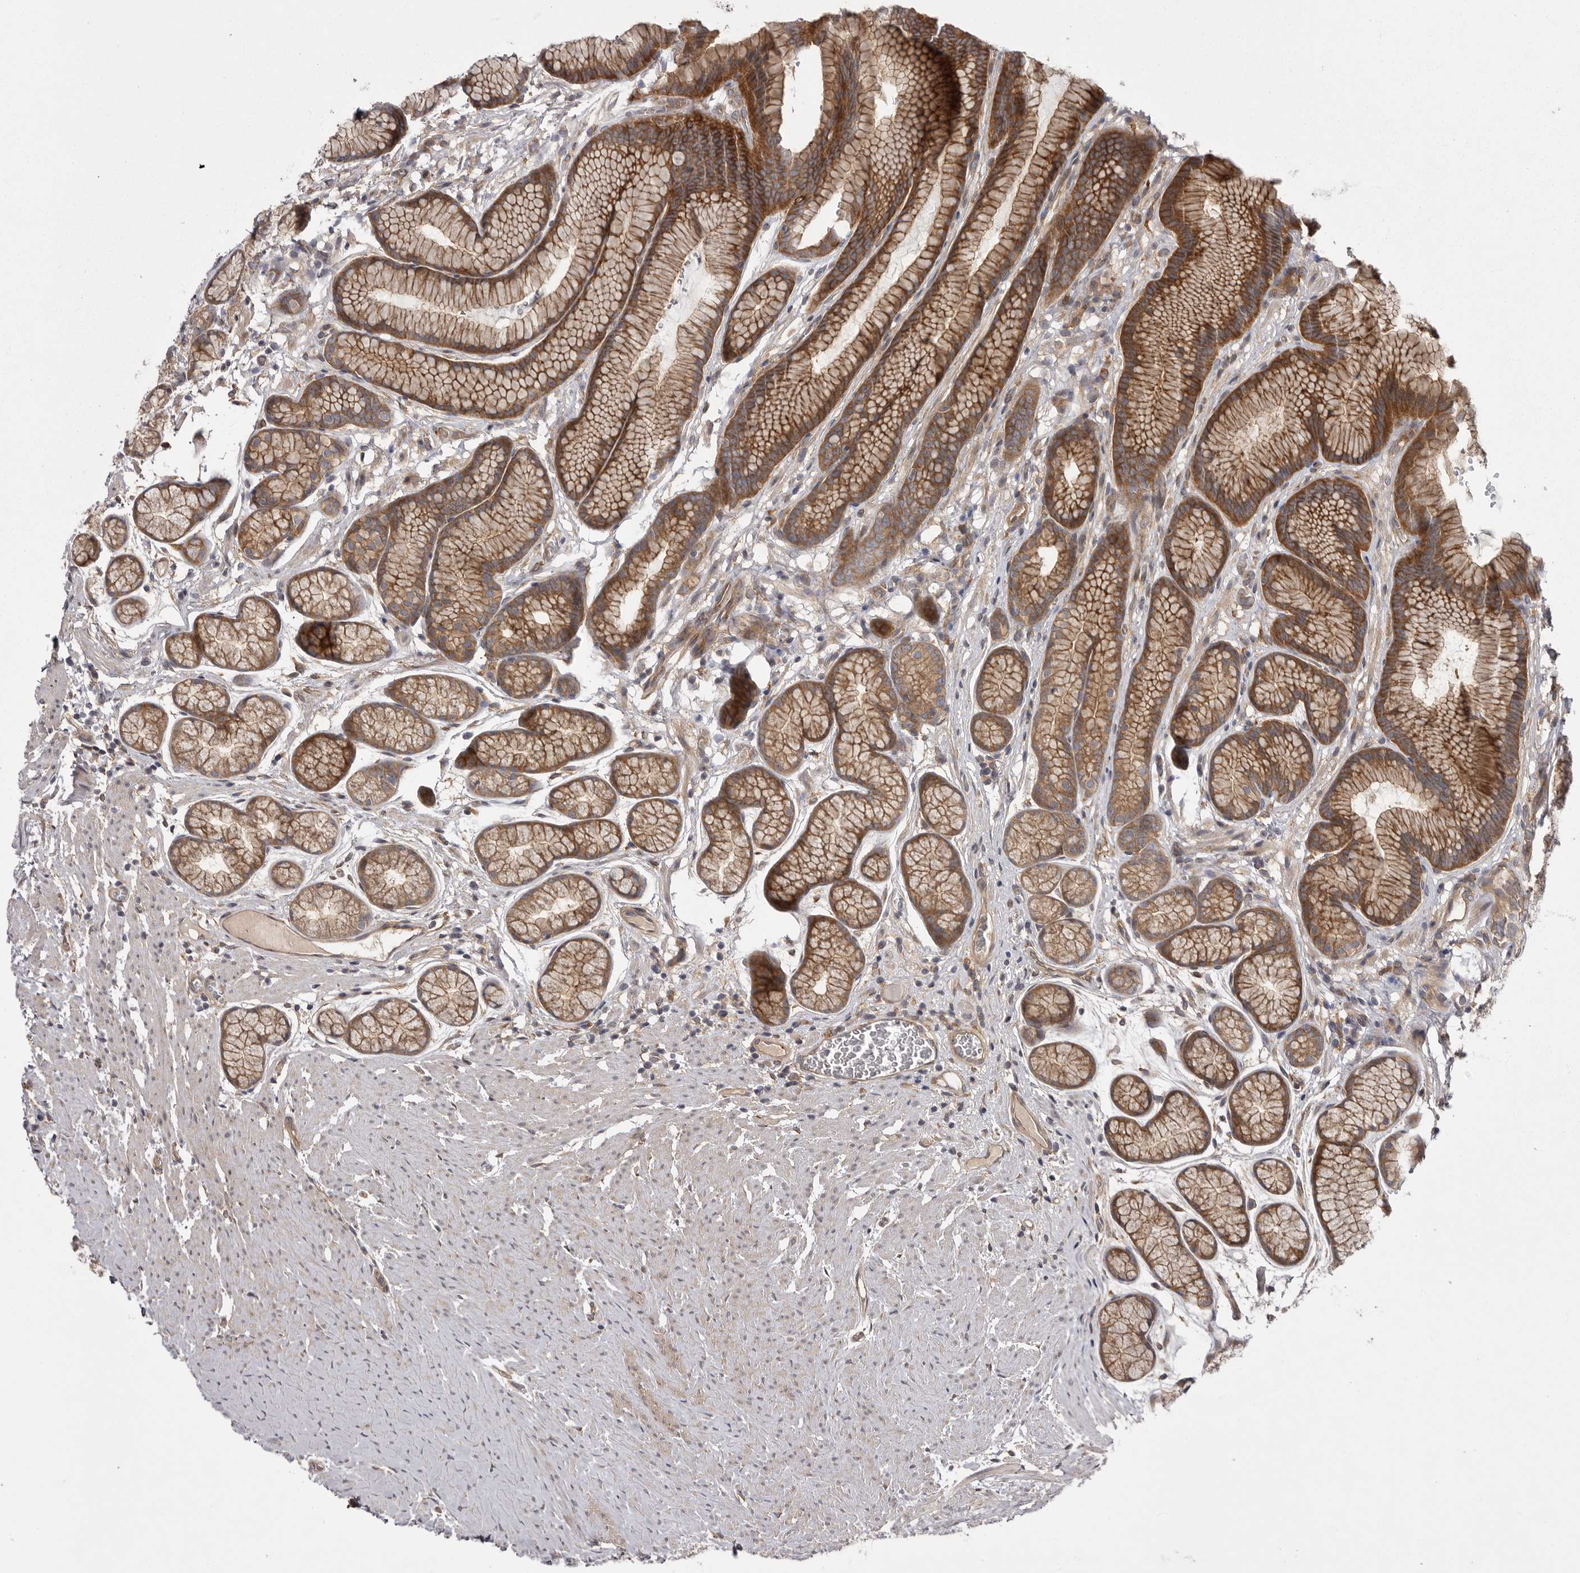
{"staining": {"intensity": "moderate", "quantity": ">75%", "location": "cytoplasmic/membranous"}, "tissue": "stomach", "cell_type": "Glandular cells", "image_type": "normal", "snomed": [{"axis": "morphology", "description": "Normal tissue, NOS"}, {"axis": "topography", "description": "Stomach"}], "caption": "The image demonstrates immunohistochemical staining of unremarkable stomach. There is moderate cytoplasmic/membranous positivity is present in approximately >75% of glandular cells. The protein is stained brown, and the nuclei are stained in blue (DAB (3,3'-diaminobenzidine) IHC with brightfield microscopy, high magnification).", "gene": "OSBPL9", "patient": {"sex": "male", "age": 42}}